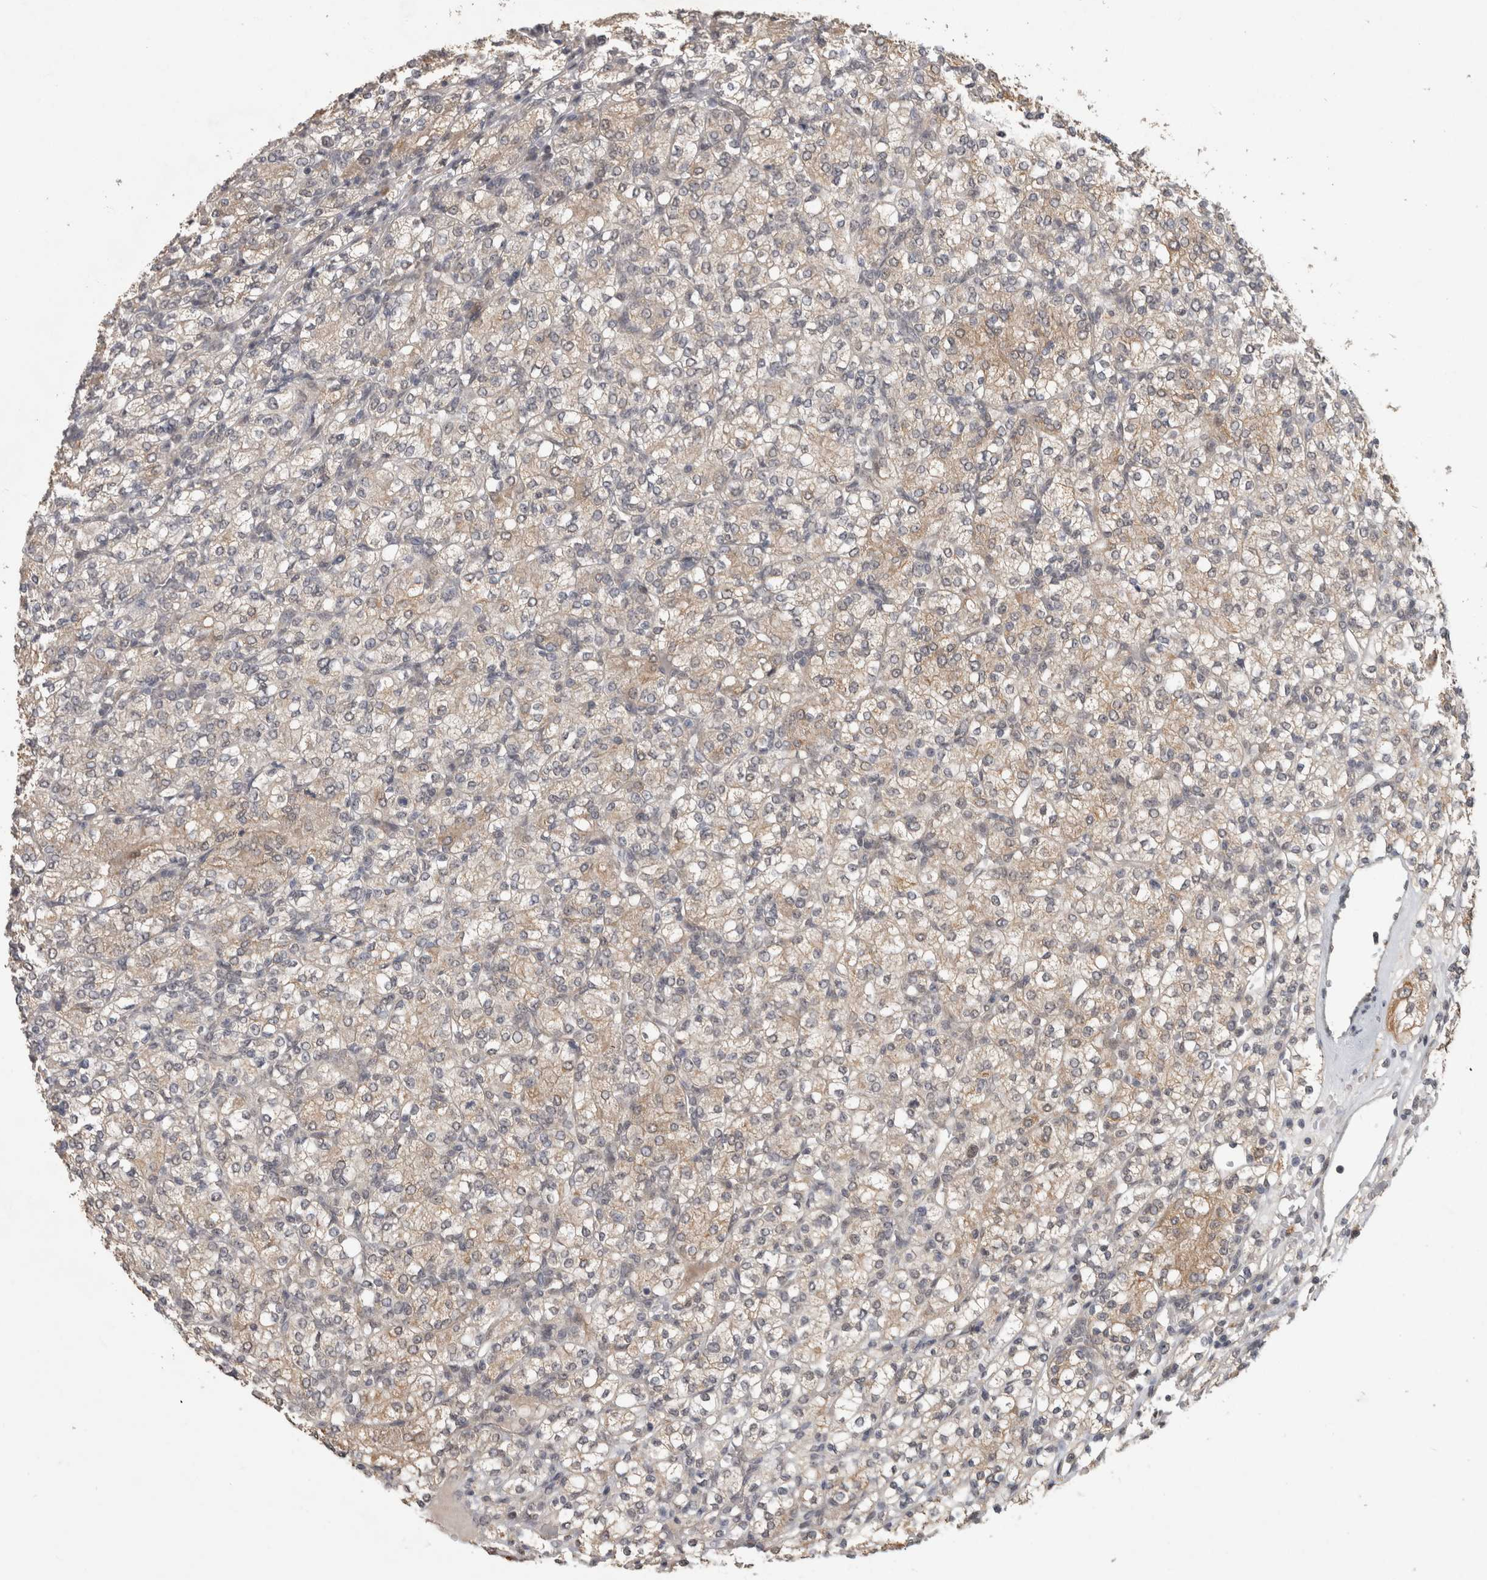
{"staining": {"intensity": "weak", "quantity": "<25%", "location": "cytoplasmic/membranous"}, "tissue": "renal cancer", "cell_type": "Tumor cells", "image_type": "cancer", "snomed": [{"axis": "morphology", "description": "Adenocarcinoma, NOS"}, {"axis": "topography", "description": "Kidney"}], "caption": "Tumor cells are negative for protein expression in human renal cancer.", "gene": "RHPN1", "patient": {"sex": "male", "age": 77}}